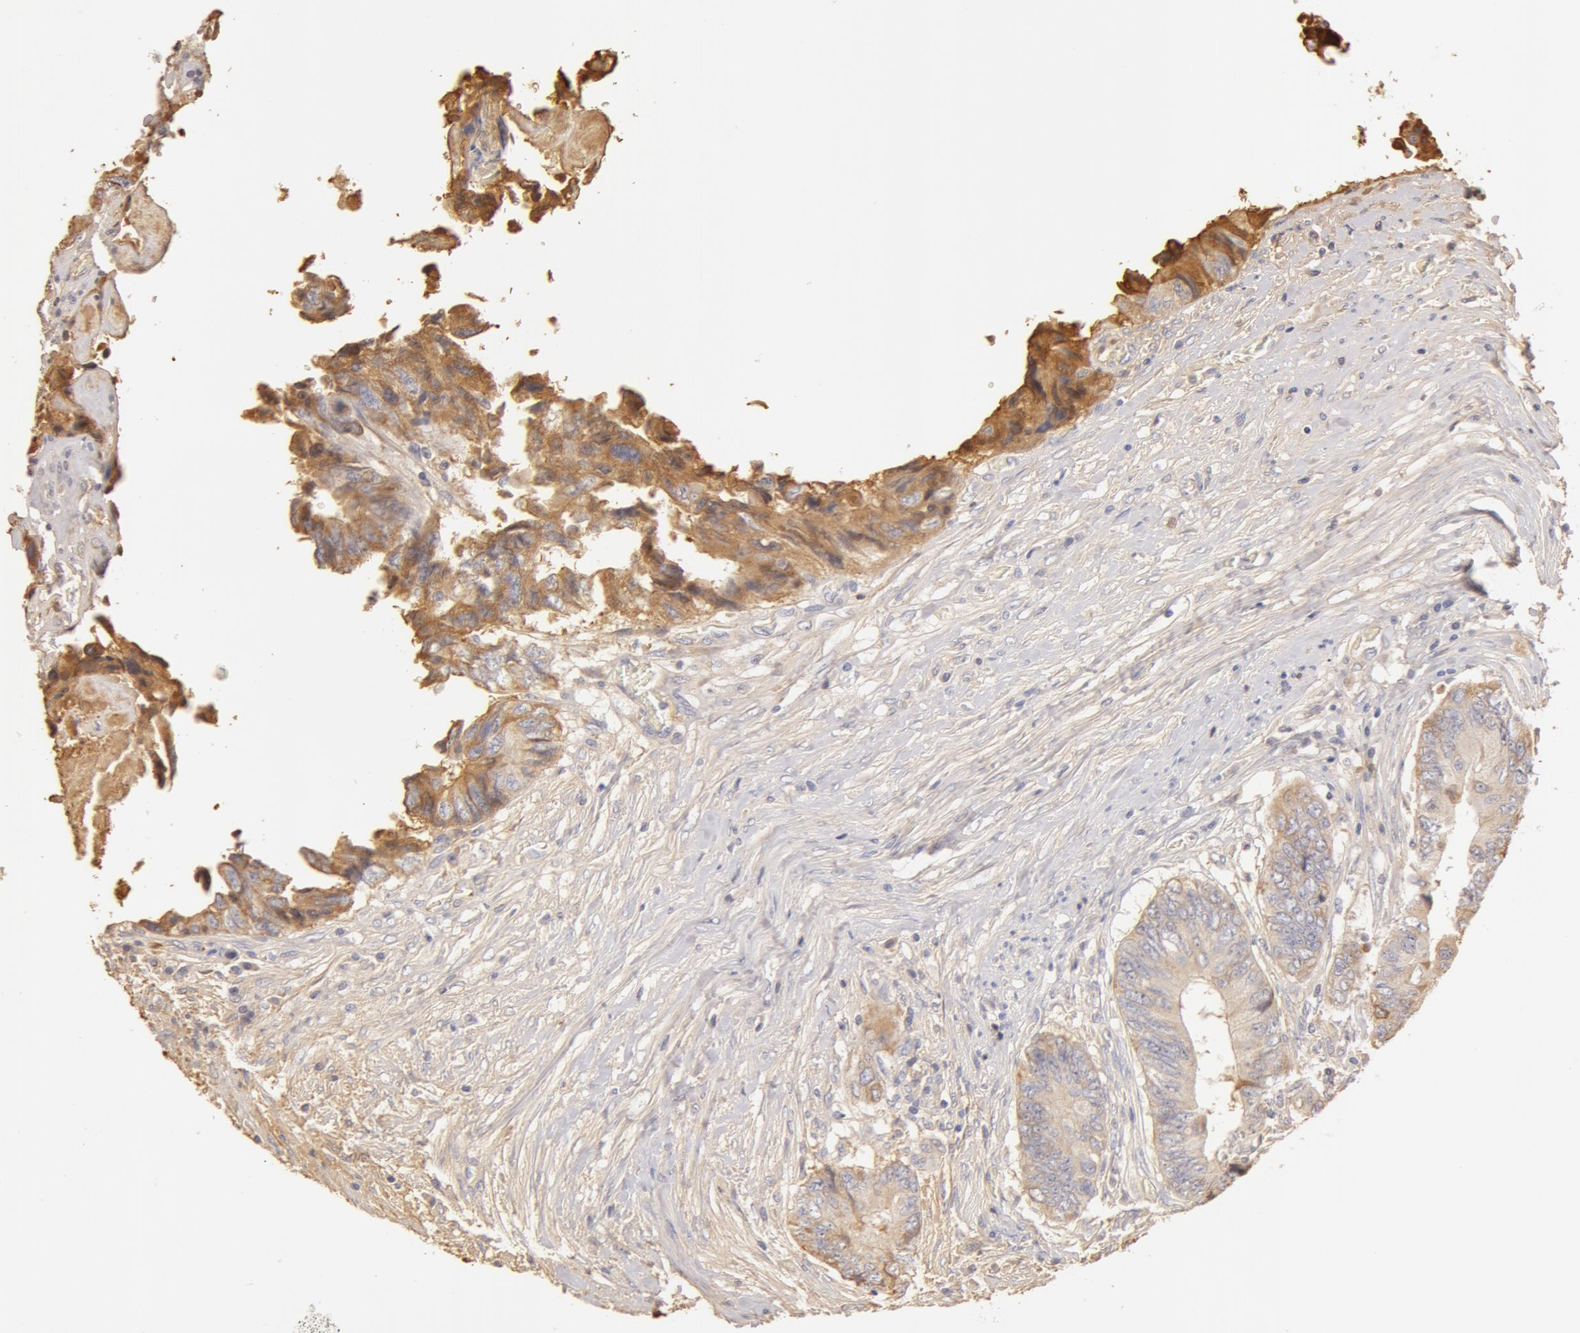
{"staining": {"intensity": "moderate", "quantity": "25%-75%", "location": "cytoplasmic/membranous"}, "tissue": "colorectal cancer", "cell_type": "Tumor cells", "image_type": "cancer", "snomed": [{"axis": "morphology", "description": "Adenocarcinoma, NOS"}, {"axis": "topography", "description": "Rectum"}], "caption": "Tumor cells display medium levels of moderate cytoplasmic/membranous expression in about 25%-75% of cells in human colorectal cancer (adenocarcinoma). (DAB IHC, brown staining for protein, blue staining for nuclei).", "gene": "TF", "patient": {"sex": "female", "age": 82}}